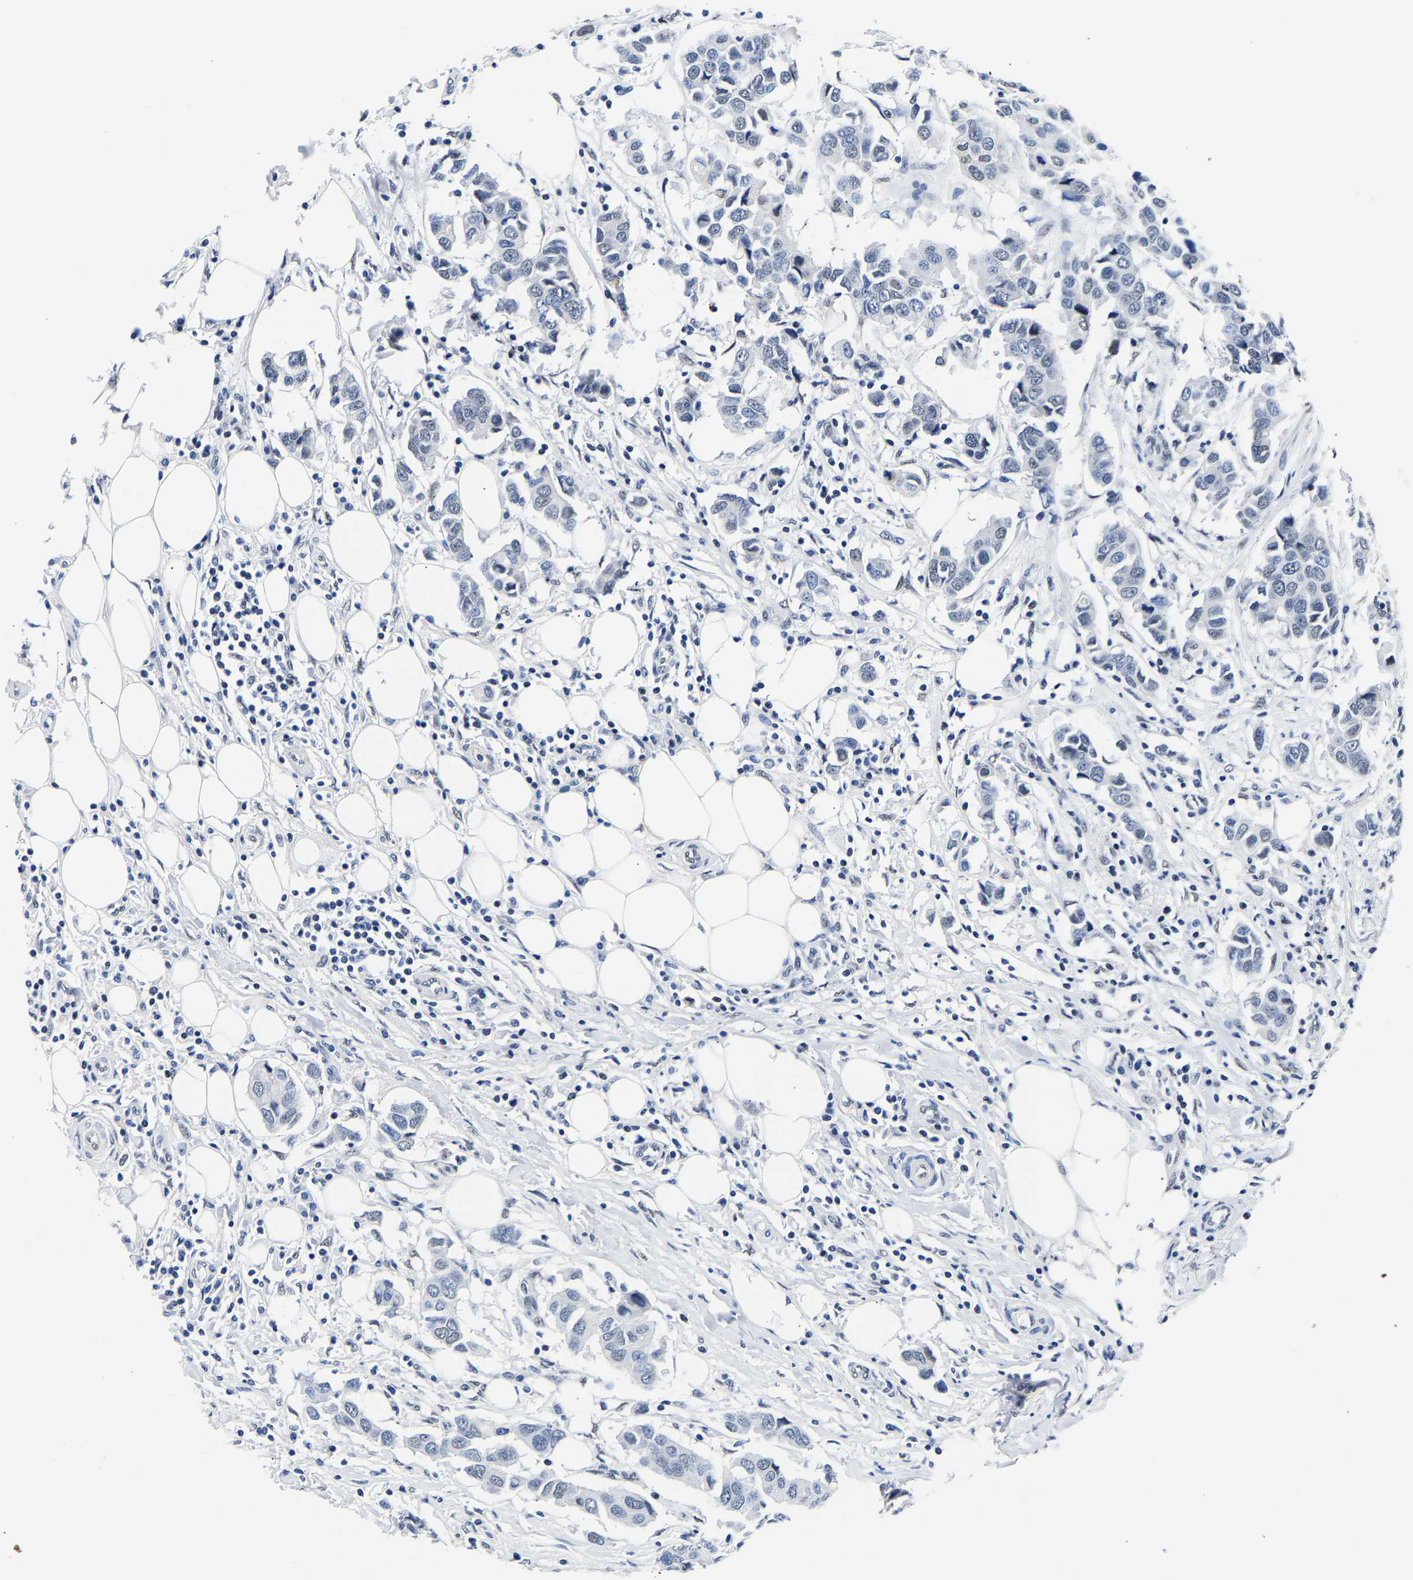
{"staining": {"intensity": "weak", "quantity": "<25%", "location": "nuclear"}, "tissue": "breast cancer", "cell_type": "Tumor cells", "image_type": "cancer", "snomed": [{"axis": "morphology", "description": "Duct carcinoma"}, {"axis": "topography", "description": "Breast"}], "caption": "Immunohistochemistry histopathology image of breast cancer (invasive ductal carcinoma) stained for a protein (brown), which shows no positivity in tumor cells. Nuclei are stained in blue.", "gene": "PTRHD1", "patient": {"sex": "female", "age": 80}}